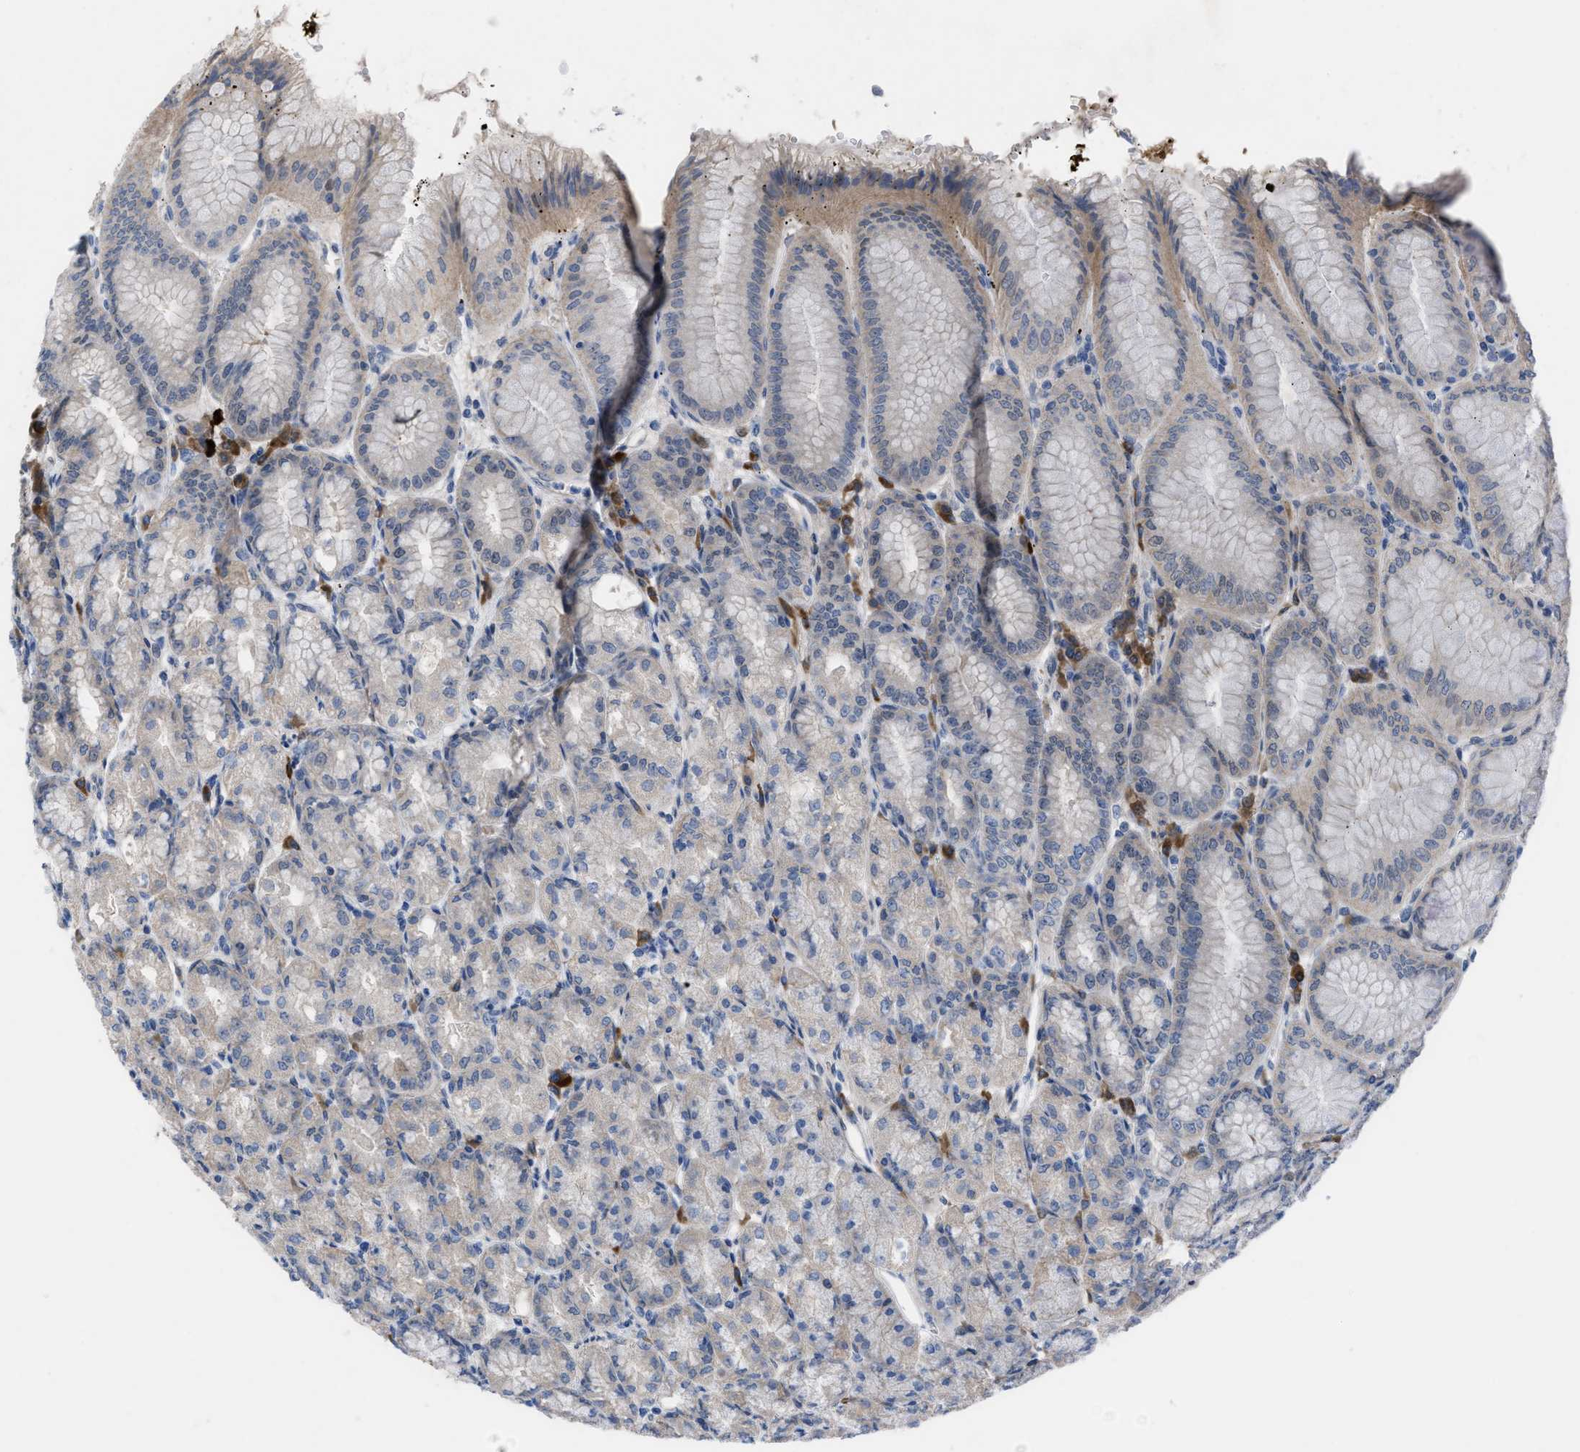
{"staining": {"intensity": "moderate", "quantity": "25%-75%", "location": "cytoplasmic/membranous,nuclear"}, "tissue": "stomach", "cell_type": "Glandular cells", "image_type": "normal", "snomed": [{"axis": "morphology", "description": "Normal tissue, NOS"}, {"axis": "topography", "description": "Stomach, lower"}], "caption": "Protein staining of unremarkable stomach demonstrates moderate cytoplasmic/membranous,nuclear expression in about 25%-75% of glandular cells. Nuclei are stained in blue.", "gene": "IL17RE", "patient": {"sex": "male", "age": 71}}